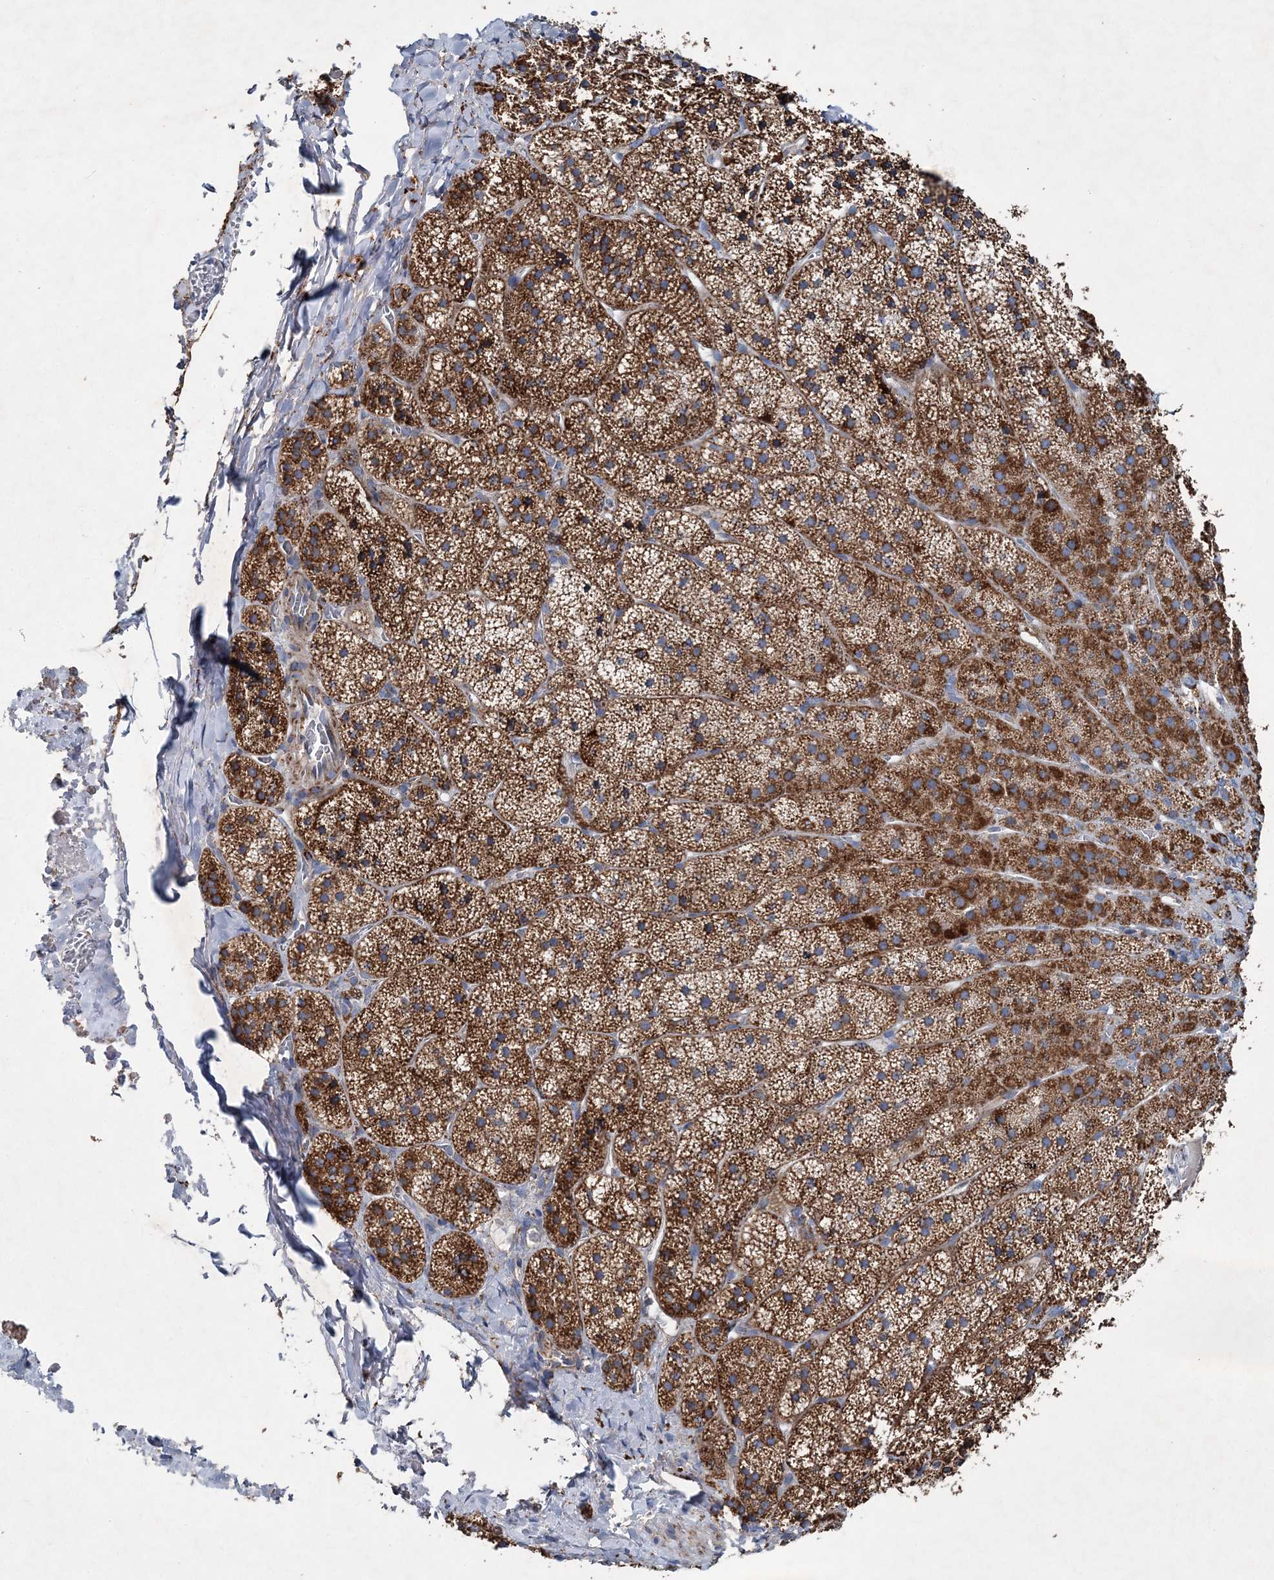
{"staining": {"intensity": "strong", "quantity": ">75%", "location": "cytoplasmic/membranous"}, "tissue": "adrenal gland", "cell_type": "Glandular cells", "image_type": "normal", "snomed": [{"axis": "morphology", "description": "Normal tissue, NOS"}, {"axis": "topography", "description": "Adrenal gland"}], "caption": "Approximately >75% of glandular cells in unremarkable human adrenal gland exhibit strong cytoplasmic/membranous protein positivity as visualized by brown immunohistochemical staining.", "gene": "SPAG16", "patient": {"sex": "female", "age": 44}}